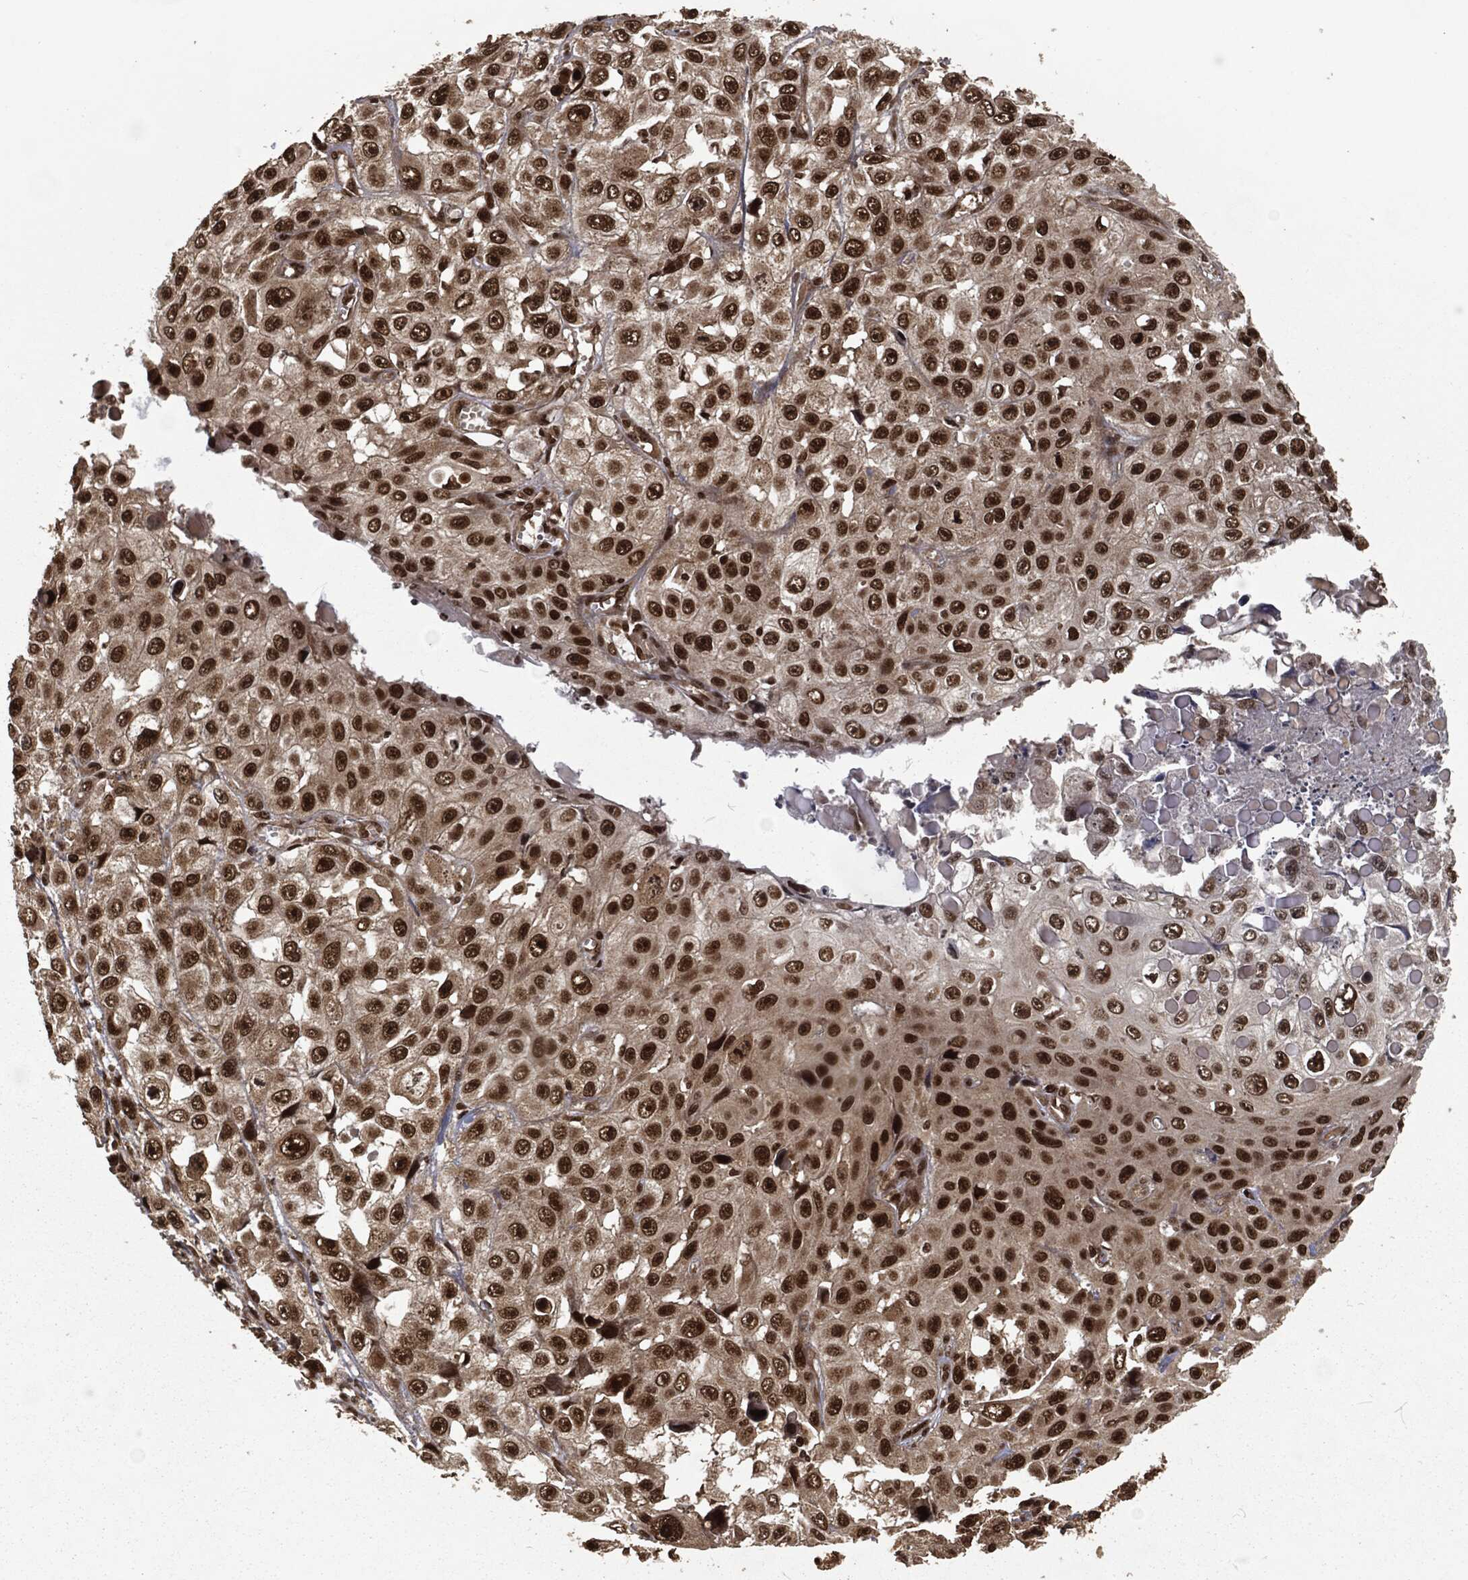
{"staining": {"intensity": "strong", "quantity": ">75%", "location": "nuclear"}, "tissue": "skin cancer", "cell_type": "Tumor cells", "image_type": "cancer", "snomed": [{"axis": "morphology", "description": "Squamous cell carcinoma, NOS"}, {"axis": "topography", "description": "Skin"}], "caption": "Immunohistochemistry (IHC) (DAB) staining of skin squamous cell carcinoma demonstrates strong nuclear protein staining in about >75% of tumor cells.", "gene": "NGRN", "patient": {"sex": "male", "age": 82}}